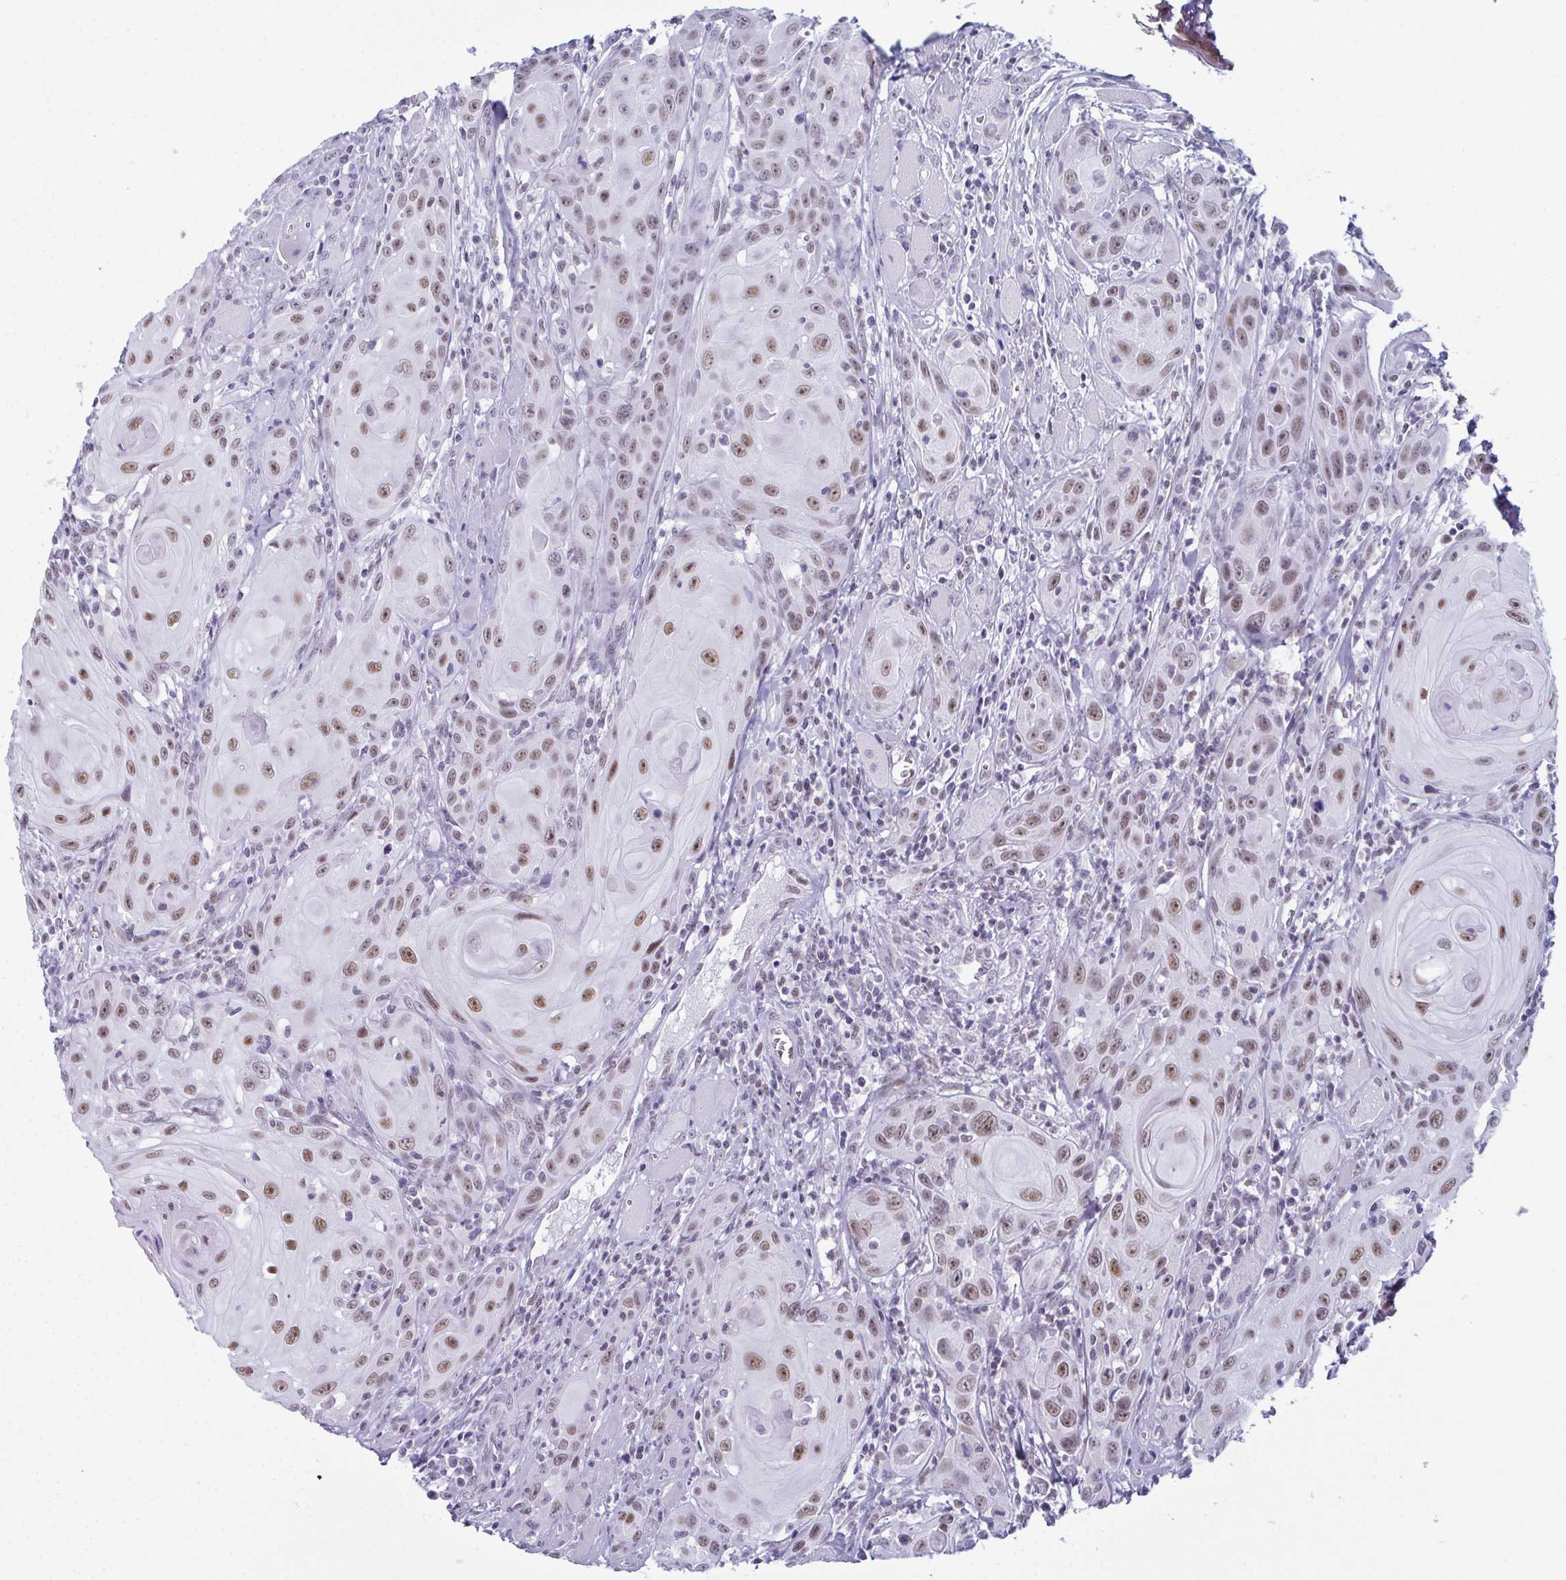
{"staining": {"intensity": "moderate", "quantity": "25%-75%", "location": "nuclear"}, "tissue": "head and neck cancer", "cell_type": "Tumor cells", "image_type": "cancer", "snomed": [{"axis": "morphology", "description": "Squamous cell carcinoma, NOS"}, {"axis": "topography", "description": "Head-Neck"}], "caption": "This micrograph demonstrates head and neck squamous cell carcinoma stained with IHC to label a protein in brown. The nuclear of tumor cells show moderate positivity for the protein. Nuclei are counter-stained blue.", "gene": "RBM7", "patient": {"sex": "female", "age": 80}}